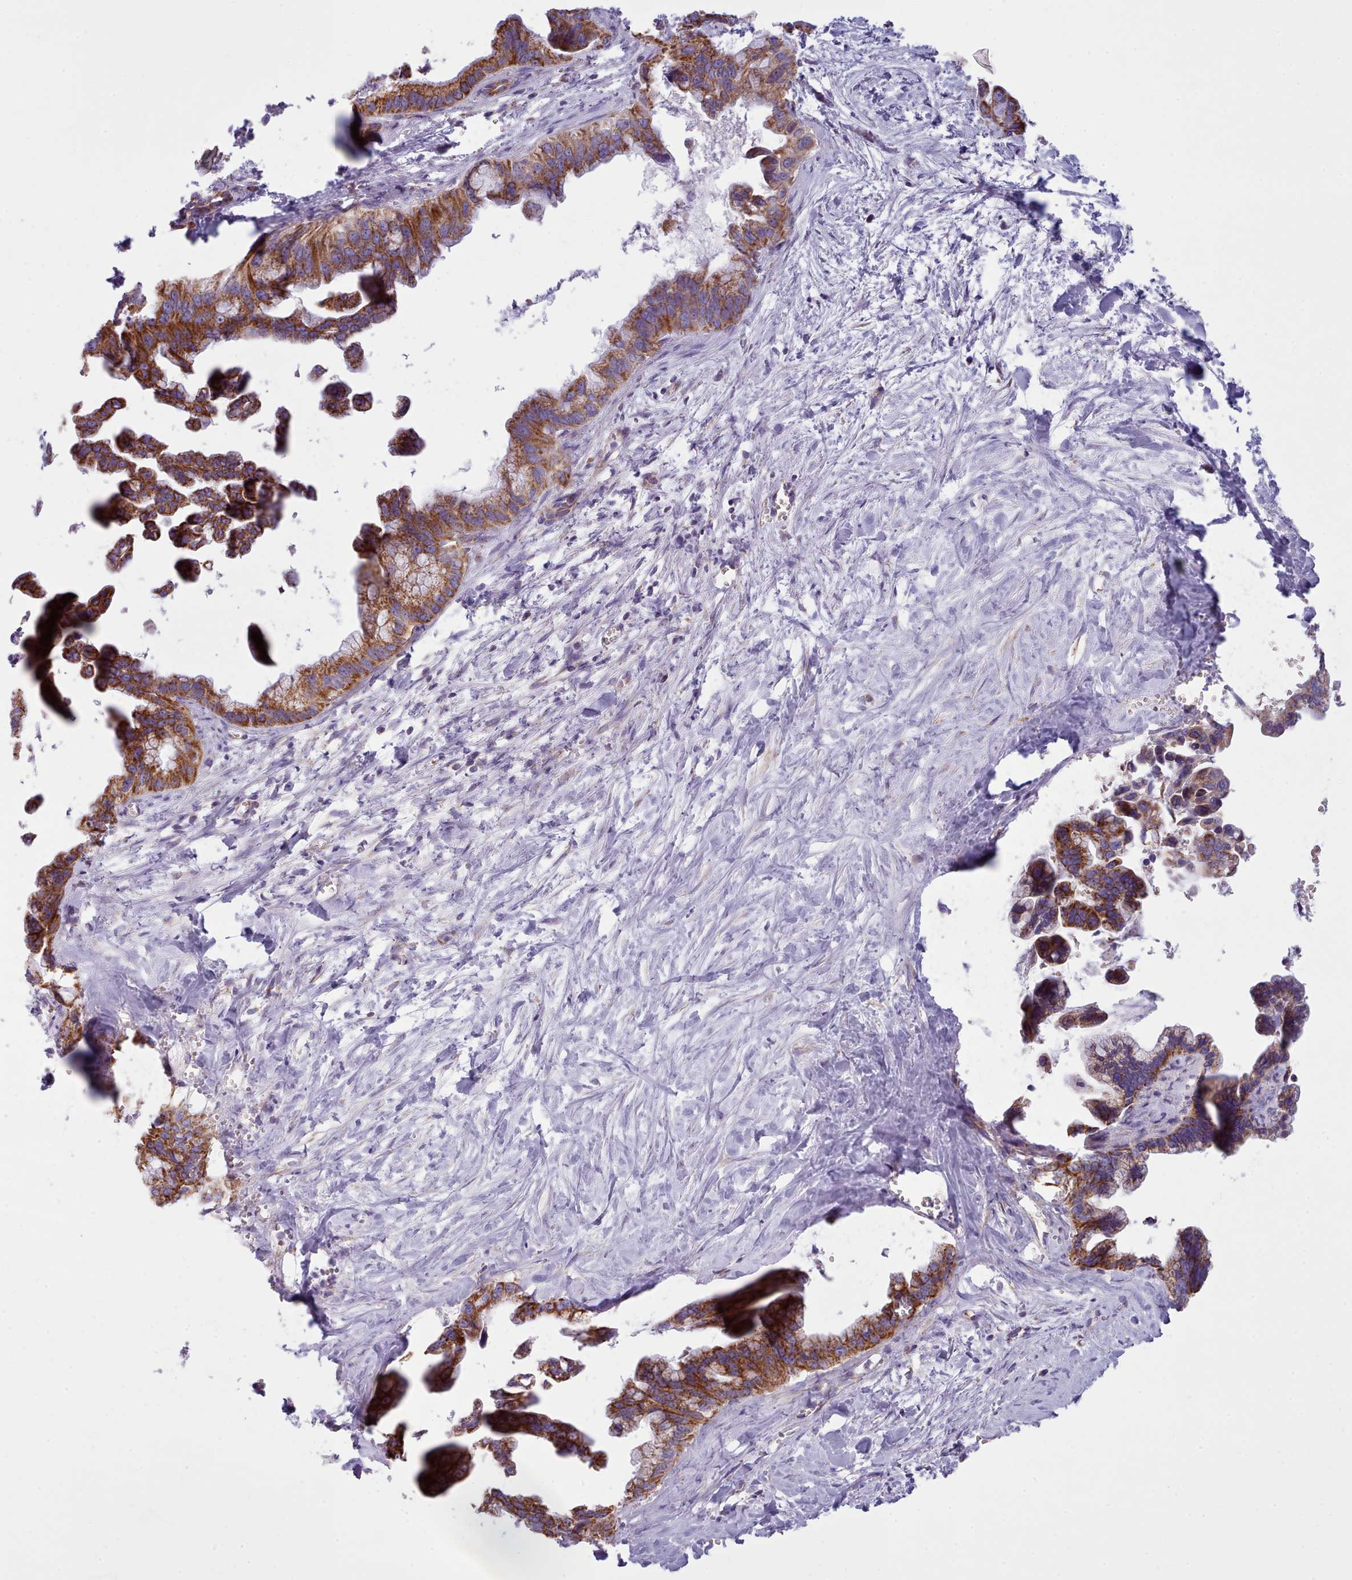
{"staining": {"intensity": "strong", "quantity": ">75%", "location": "cytoplasmic/membranous"}, "tissue": "pancreatic cancer", "cell_type": "Tumor cells", "image_type": "cancer", "snomed": [{"axis": "morphology", "description": "Adenocarcinoma, NOS"}, {"axis": "topography", "description": "Pancreas"}], "caption": "Pancreatic cancer stained for a protein (brown) reveals strong cytoplasmic/membranous positive positivity in approximately >75% of tumor cells.", "gene": "SRP54", "patient": {"sex": "male", "age": 61}}